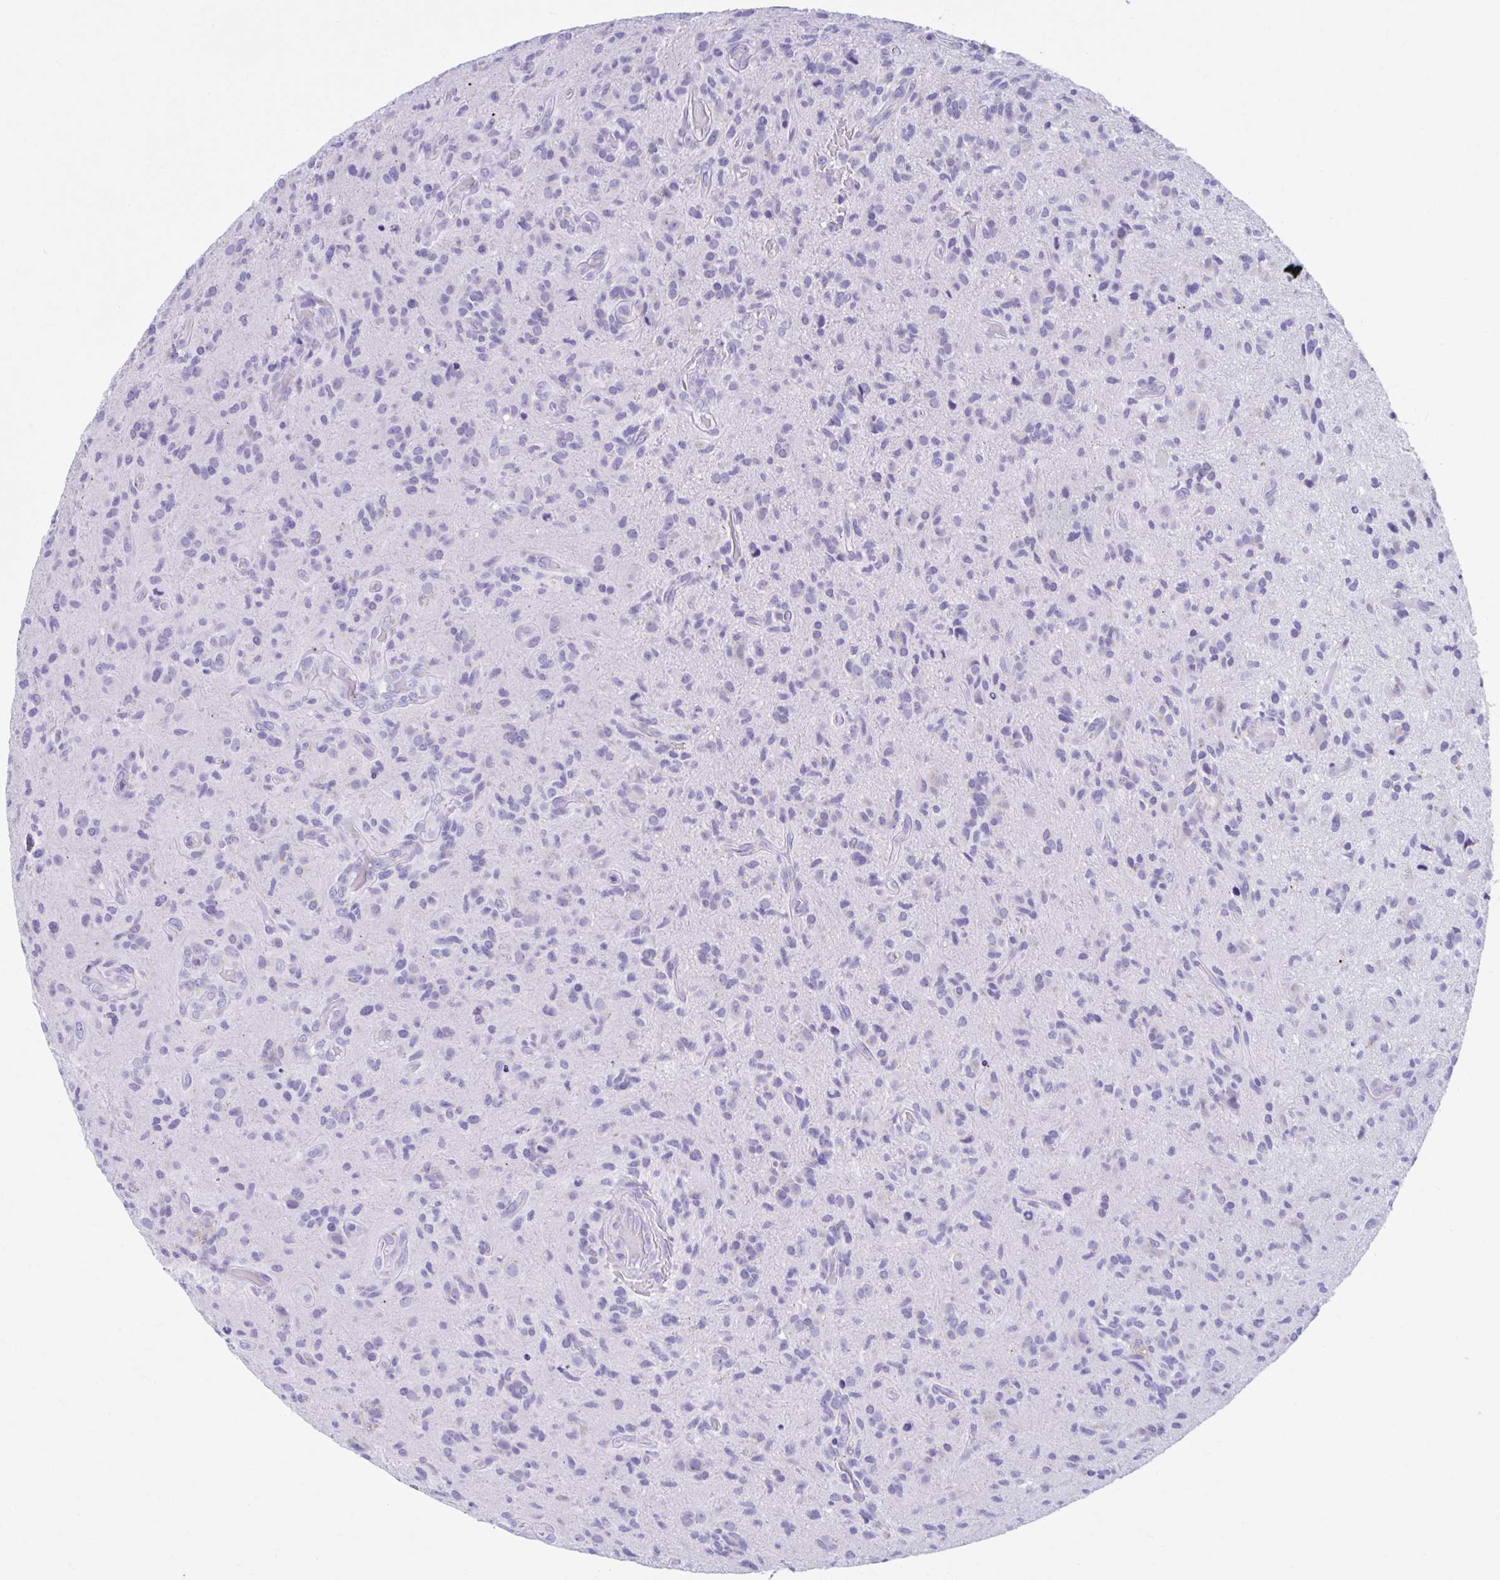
{"staining": {"intensity": "negative", "quantity": "none", "location": "none"}, "tissue": "glioma", "cell_type": "Tumor cells", "image_type": "cancer", "snomed": [{"axis": "morphology", "description": "Glioma, malignant, High grade"}, {"axis": "topography", "description": "Brain"}], "caption": "IHC of human high-grade glioma (malignant) reveals no staining in tumor cells. (Immunohistochemistry, brightfield microscopy, high magnification).", "gene": "KCNE2", "patient": {"sex": "male", "age": 55}}